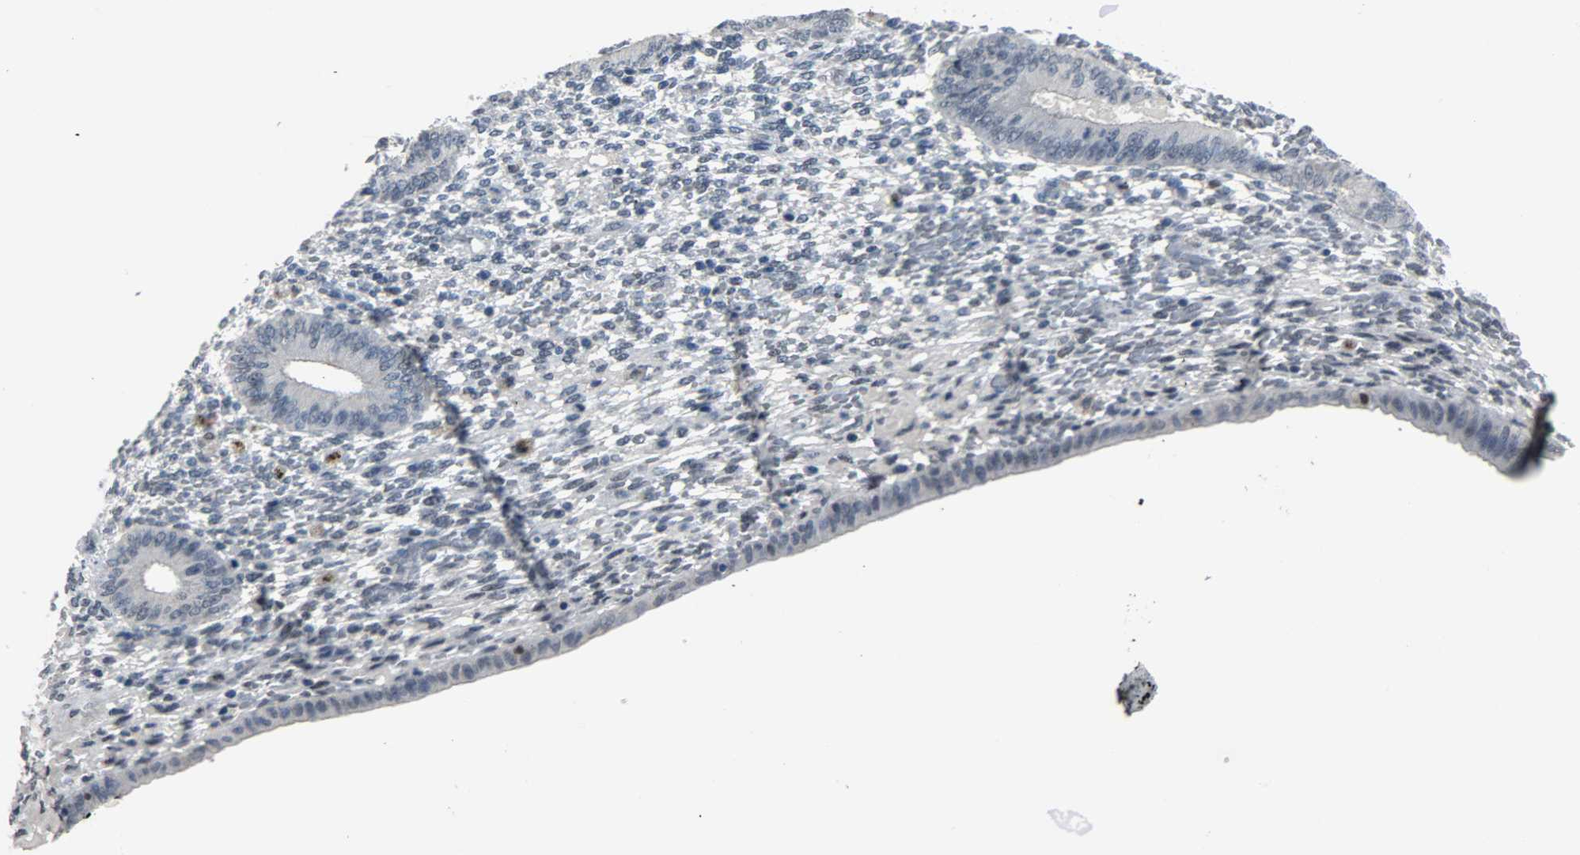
{"staining": {"intensity": "negative", "quantity": "none", "location": "none"}, "tissue": "endometrium", "cell_type": "Cells in endometrial stroma", "image_type": "normal", "snomed": [{"axis": "morphology", "description": "Normal tissue, NOS"}, {"axis": "topography", "description": "Endometrium"}], "caption": "Immunohistochemistry (IHC) of benign human endometrium shows no staining in cells in endometrial stroma.", "gene": "PPARG", "patient": {"sex": "female", "age": 42}}